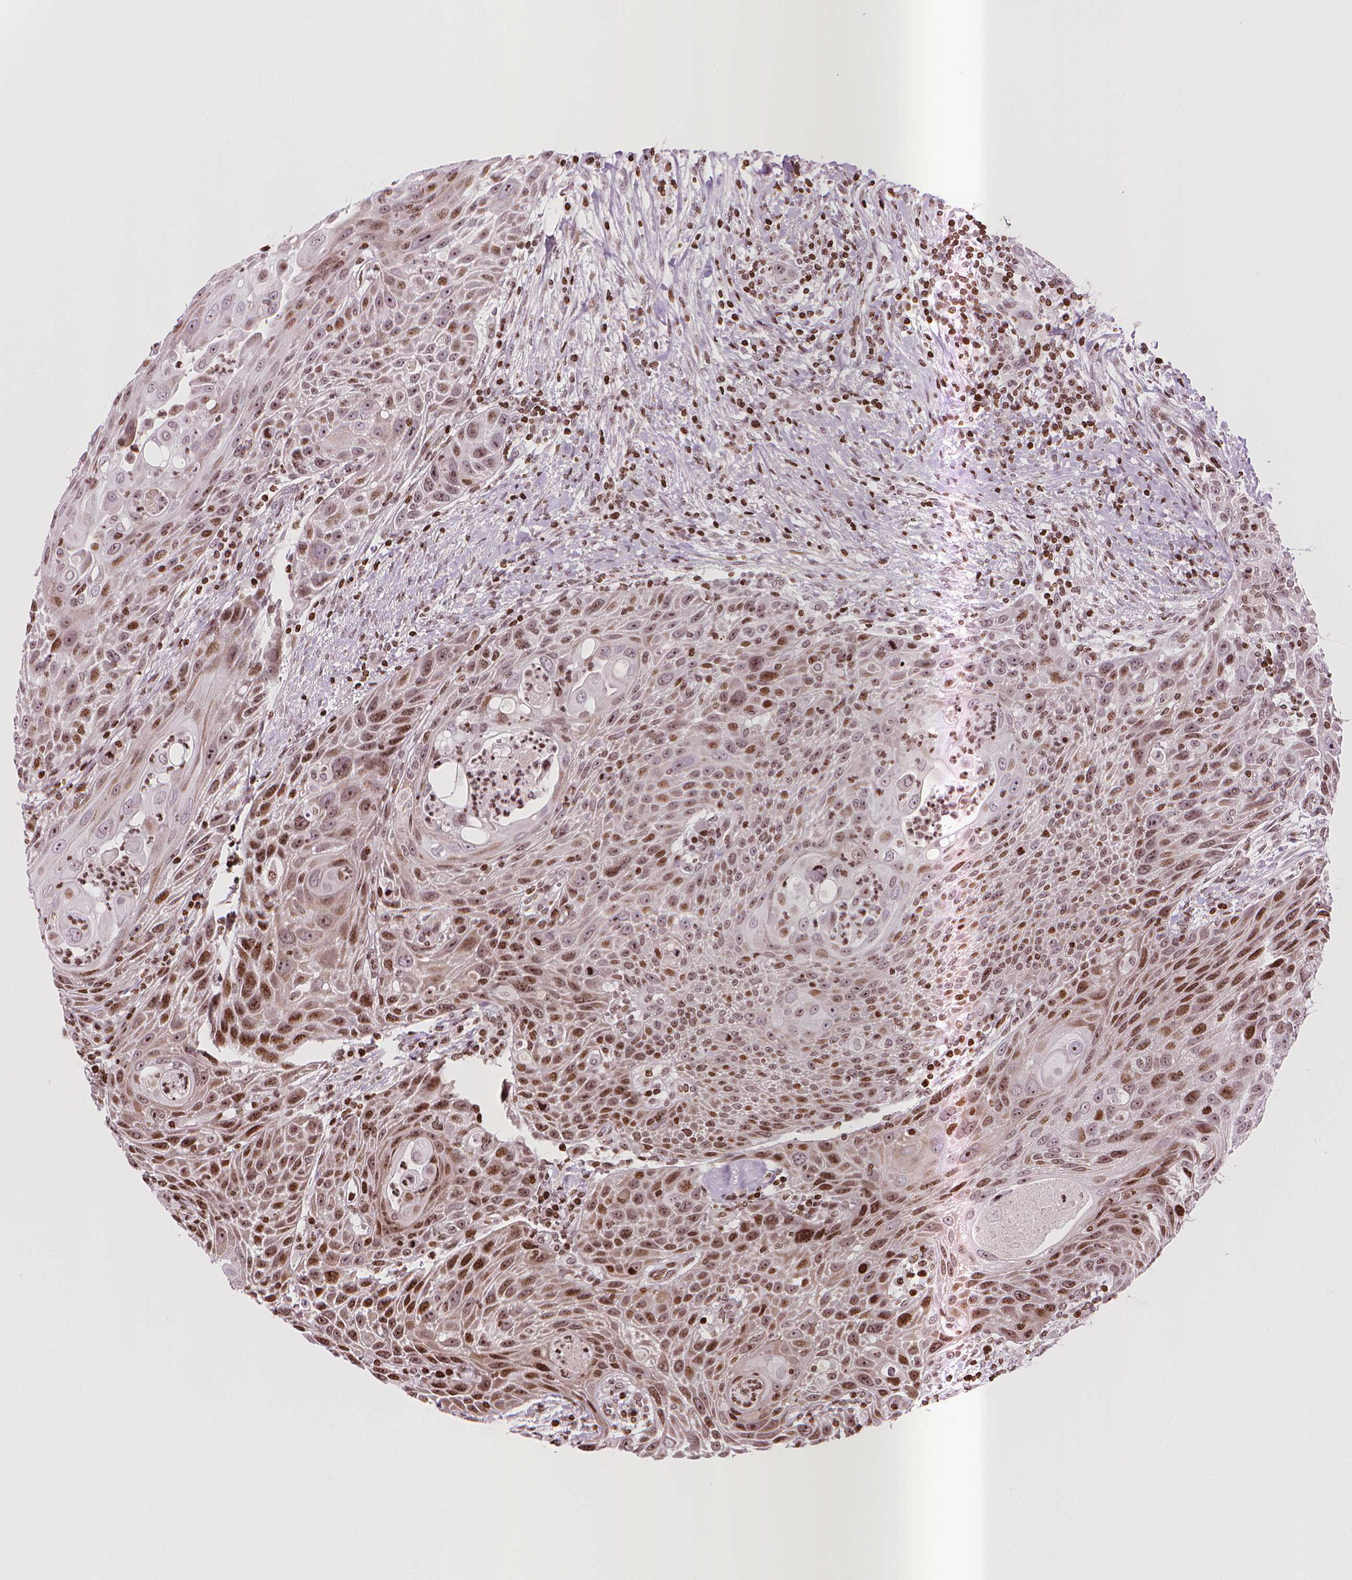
{"staining": {"intensity": "moderate", "quantity": ">75%", "location": "nuclear"}, "tissue": "head and neck cancer", "cell_type": "Tumor cells", "image_type": "cancer", "snomed": [{"axis": "morphology", "description": "Squamous cell carcinoma, NOS"}, {"axis": "topography", "description": "Head-Neck"}], "caption": "Squamous cell carcinoma (head and neck) tissue shows moderate nuclear expression in approximately >75% of tumor cells", "gene": "PIP4K2A", "patient": {"sex": "male", "age": 69}}